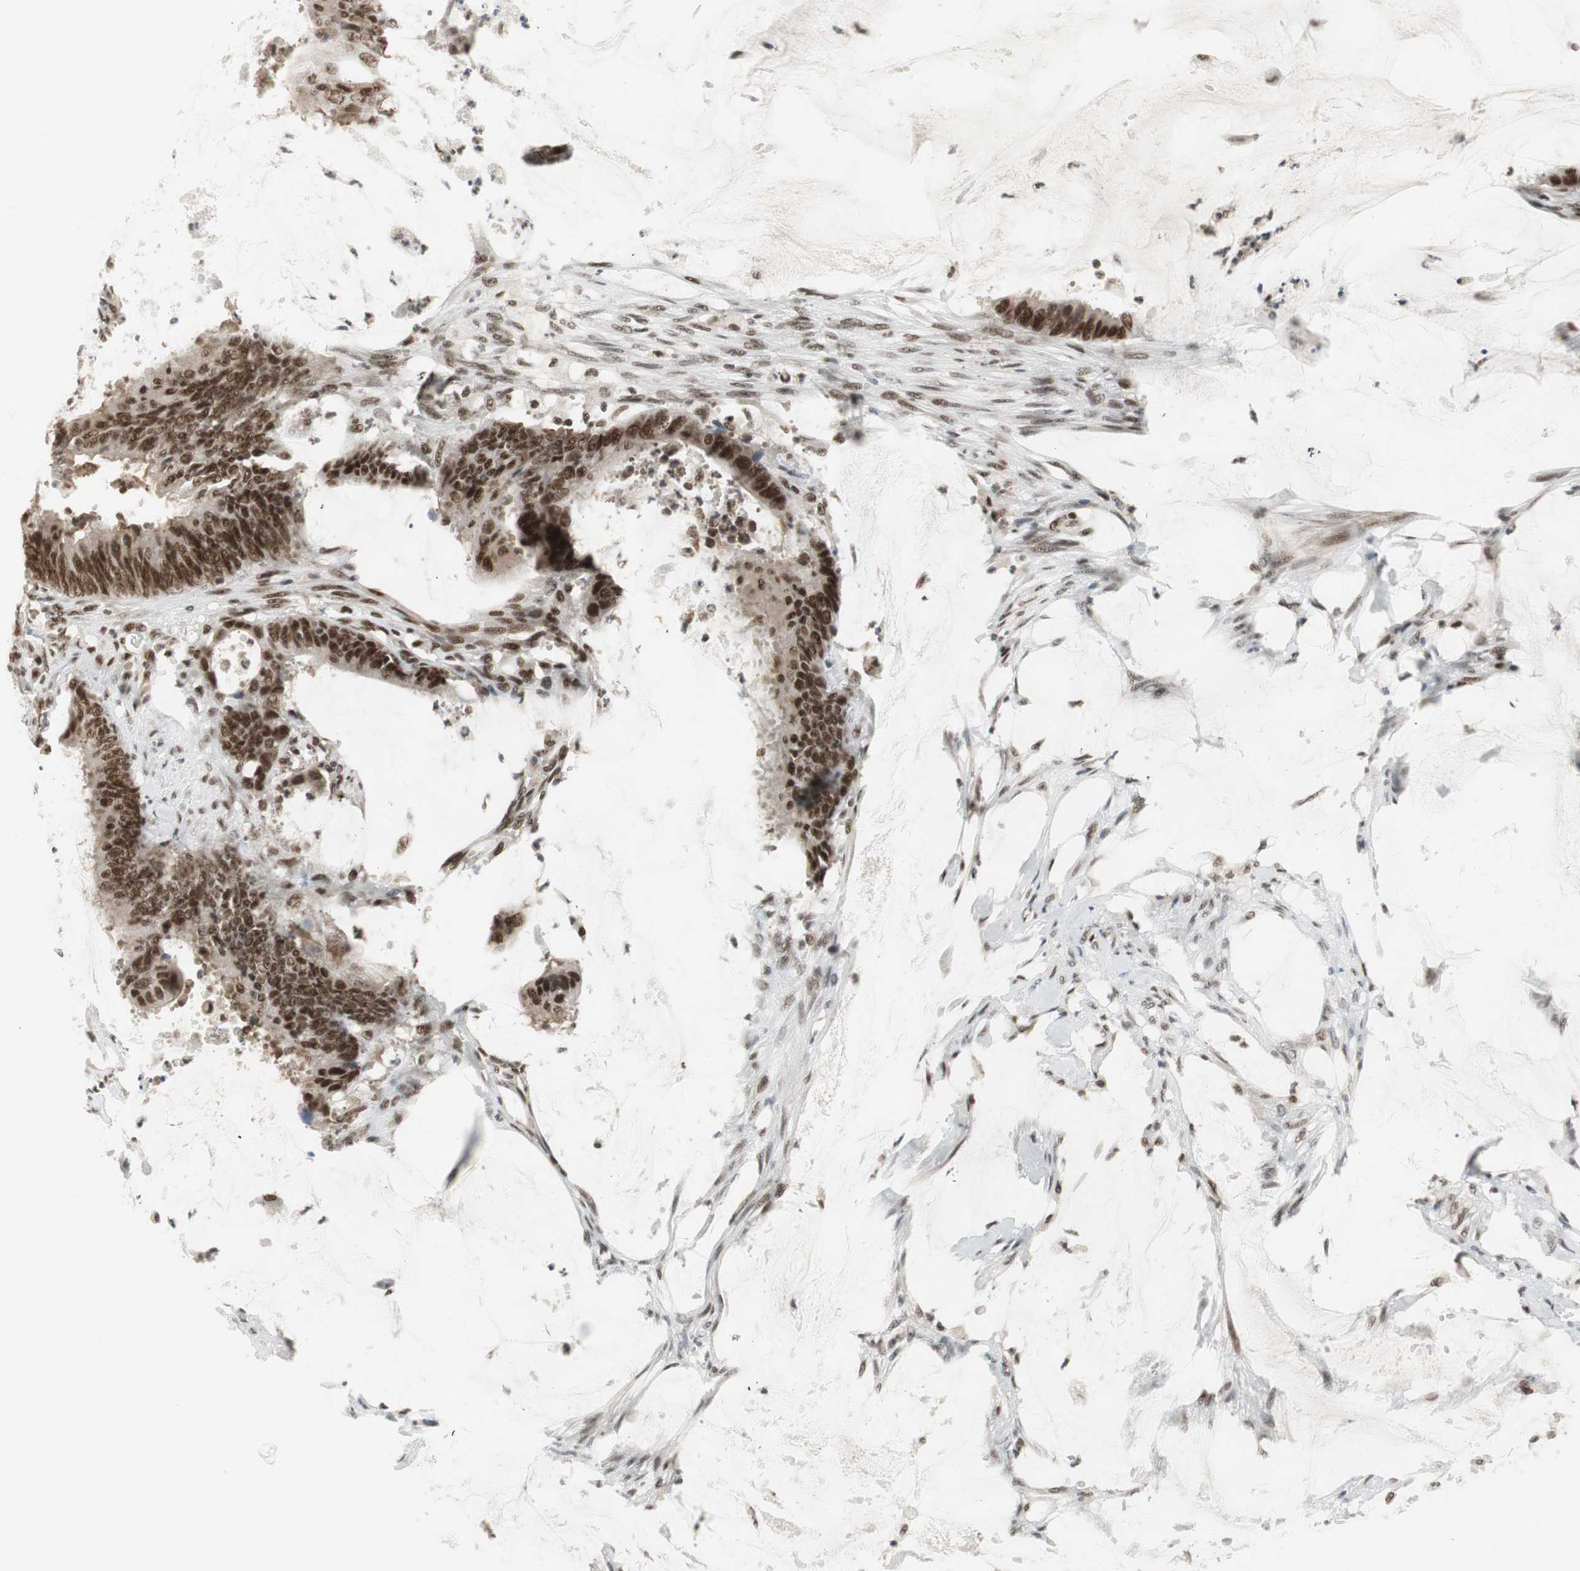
{"staining": {"intensity": "strong", "quantity": ">75%", "location": "nuclear"}, "tissue": "colorectal cancer", "cell_type": "Tumor cells", "image_type": "cancer", "snomed": [{"axis": "morphology", "description": "Adenocarcinoma, NOS"}, {"axis": "topography", "description": "Rectum"}], "caption": "The immunohistochemical stain shows strong nuclear staining in tumor cells of colorectal cancer (adenocarcinoma) tissue. (DAB (3,3'-diaminobenzidine) = brown stain, brightfield microscopy at high magnification).", "gene": "RTF1", "patient": {"sex": "female", "age": 66}}